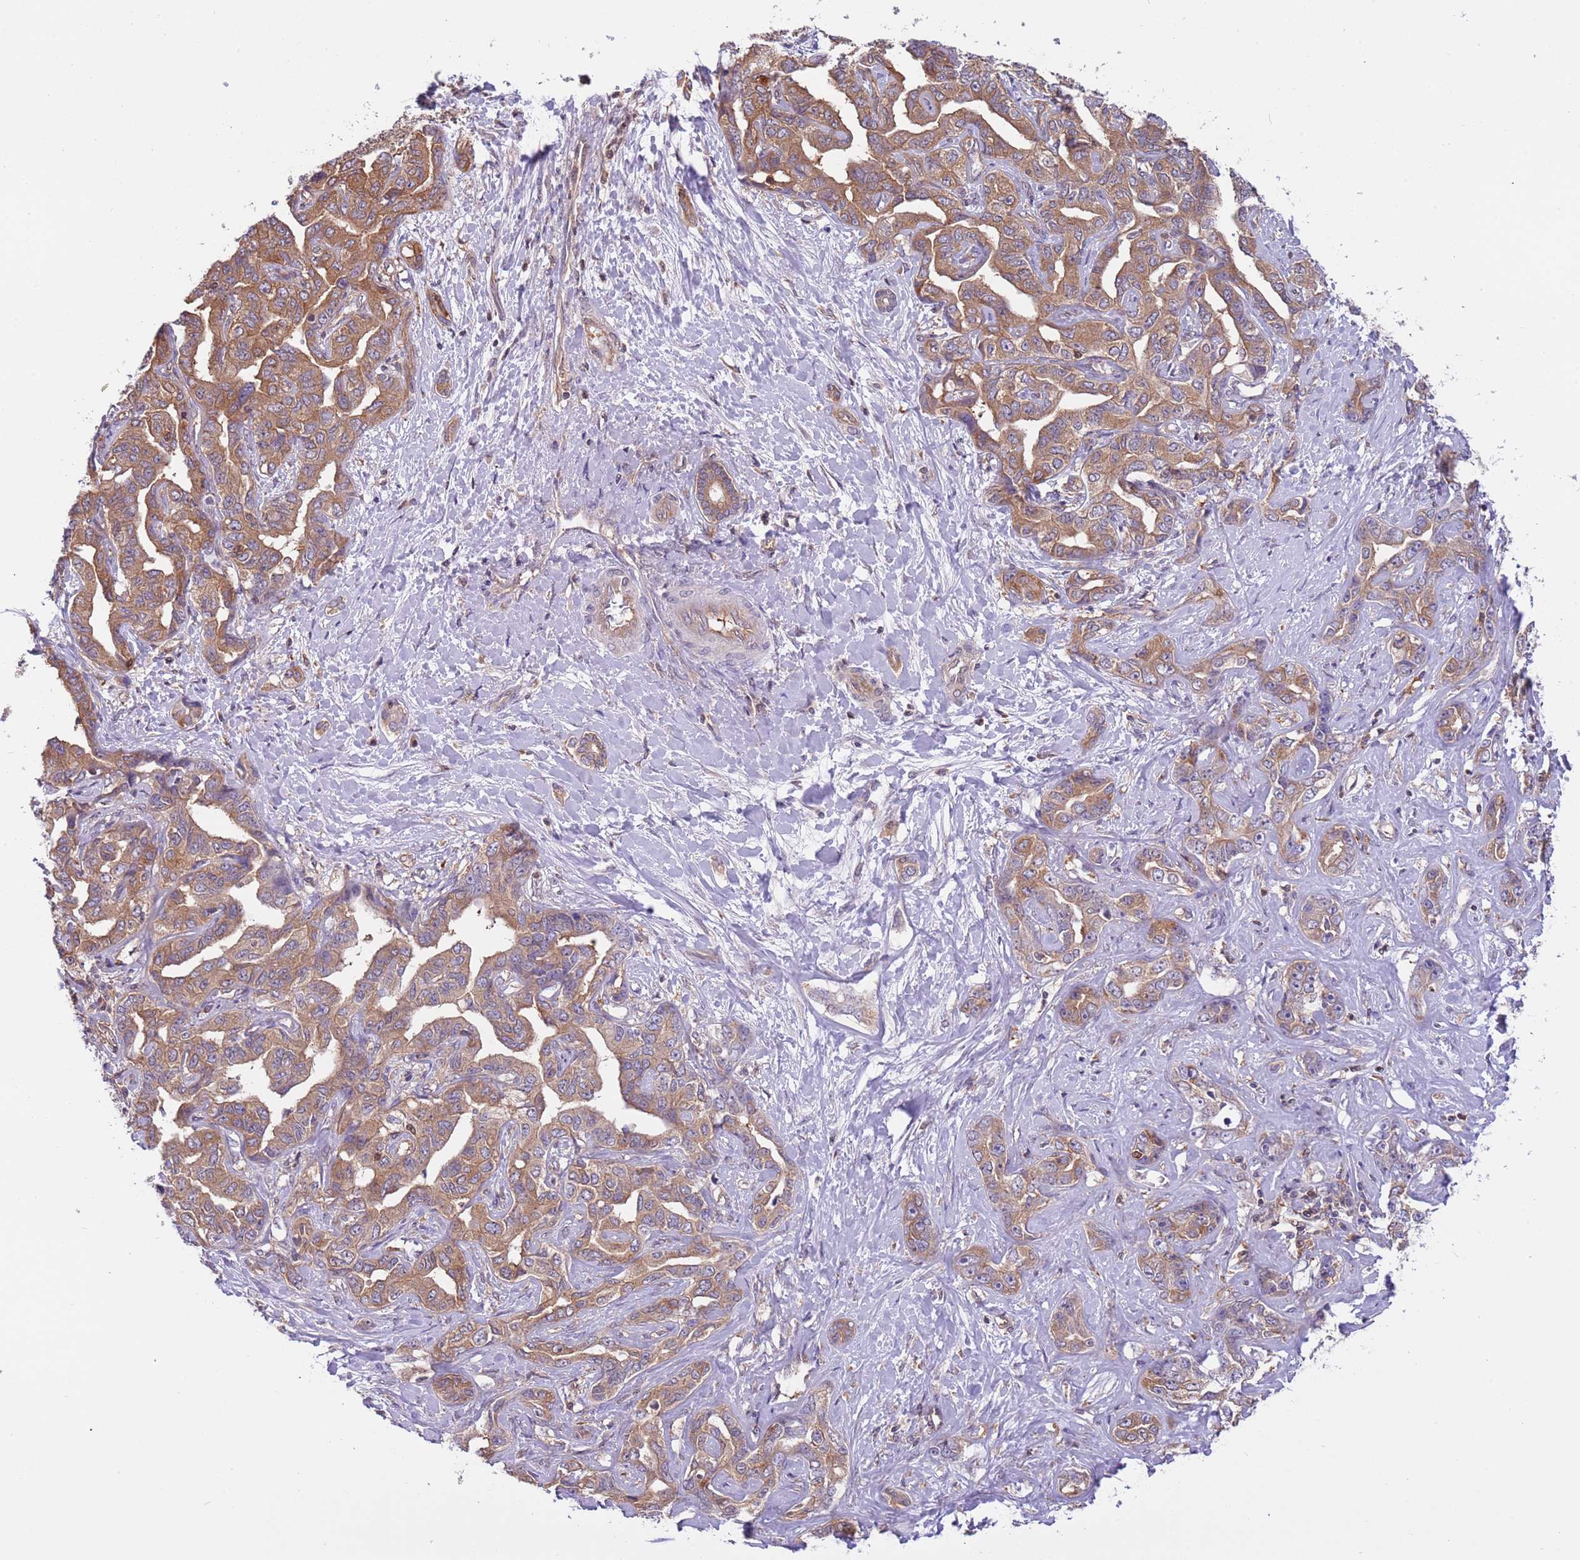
{"staining": {"intensity": "moderate", "quantity": ">75%", "location": "cytoplasmic/membranous"}, "tissue": "liver cancer", "cell_type": "Tumor cells", "image_type": "cancer", "snomed": [{"axis": "morphology", "description": "Cholangiocarcinoma"}, {"axis": "topography", "description": "Liver"}], "caption": "Approximately >75% of tumor cells in human cholangiocarcinoma (liver) demonstrate moderate cytoplasmic/membranous protein staining as visualized by brown immunohistochemical staining.", "gene": "STIP1", "patient": {"sex": "male", "age": 59}}